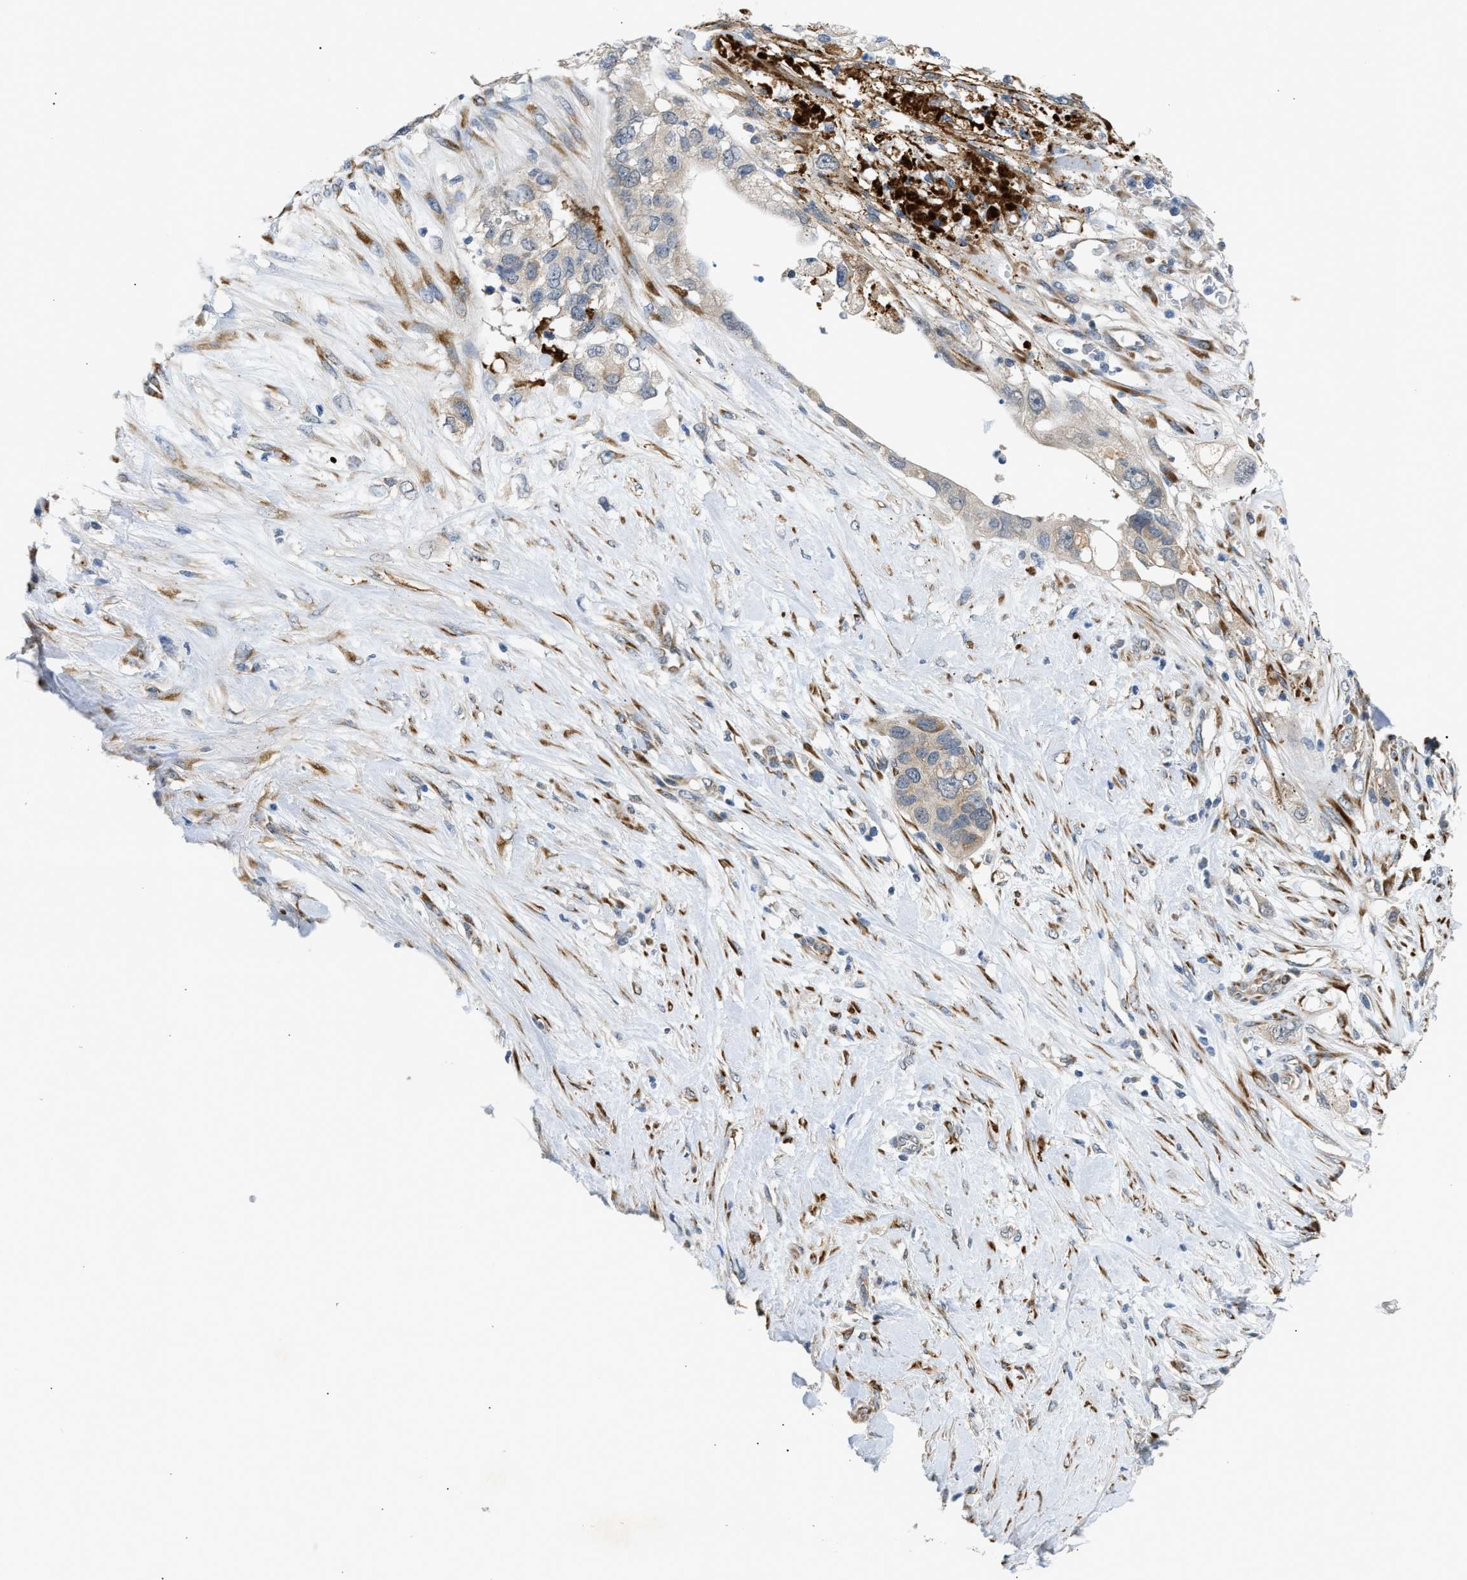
{"staining": {"intensity": "weak", "quantity": "25%-75%", "location": "cytoplasmic/membranous"}, "tissue": "pancreatic cancer", "cell_type": "Tumor cells", "image_type": "cancer", "snomed": [{"axis": "morphology", "description": "Adenocarcinoma, NOS"}, {"axis": "topography", "description": "Pancreas"}], "caption": "Pancreatic cancer stained with DAB (3,3'-diaminobenzidine) immunohistochemistry (IHC) displays low levels of weak cytoplasmic/membranous staining in about 25%-75% of tumor cells.", "gene": "KCNC2", "patient": {"sex": "female", "age": 56}}